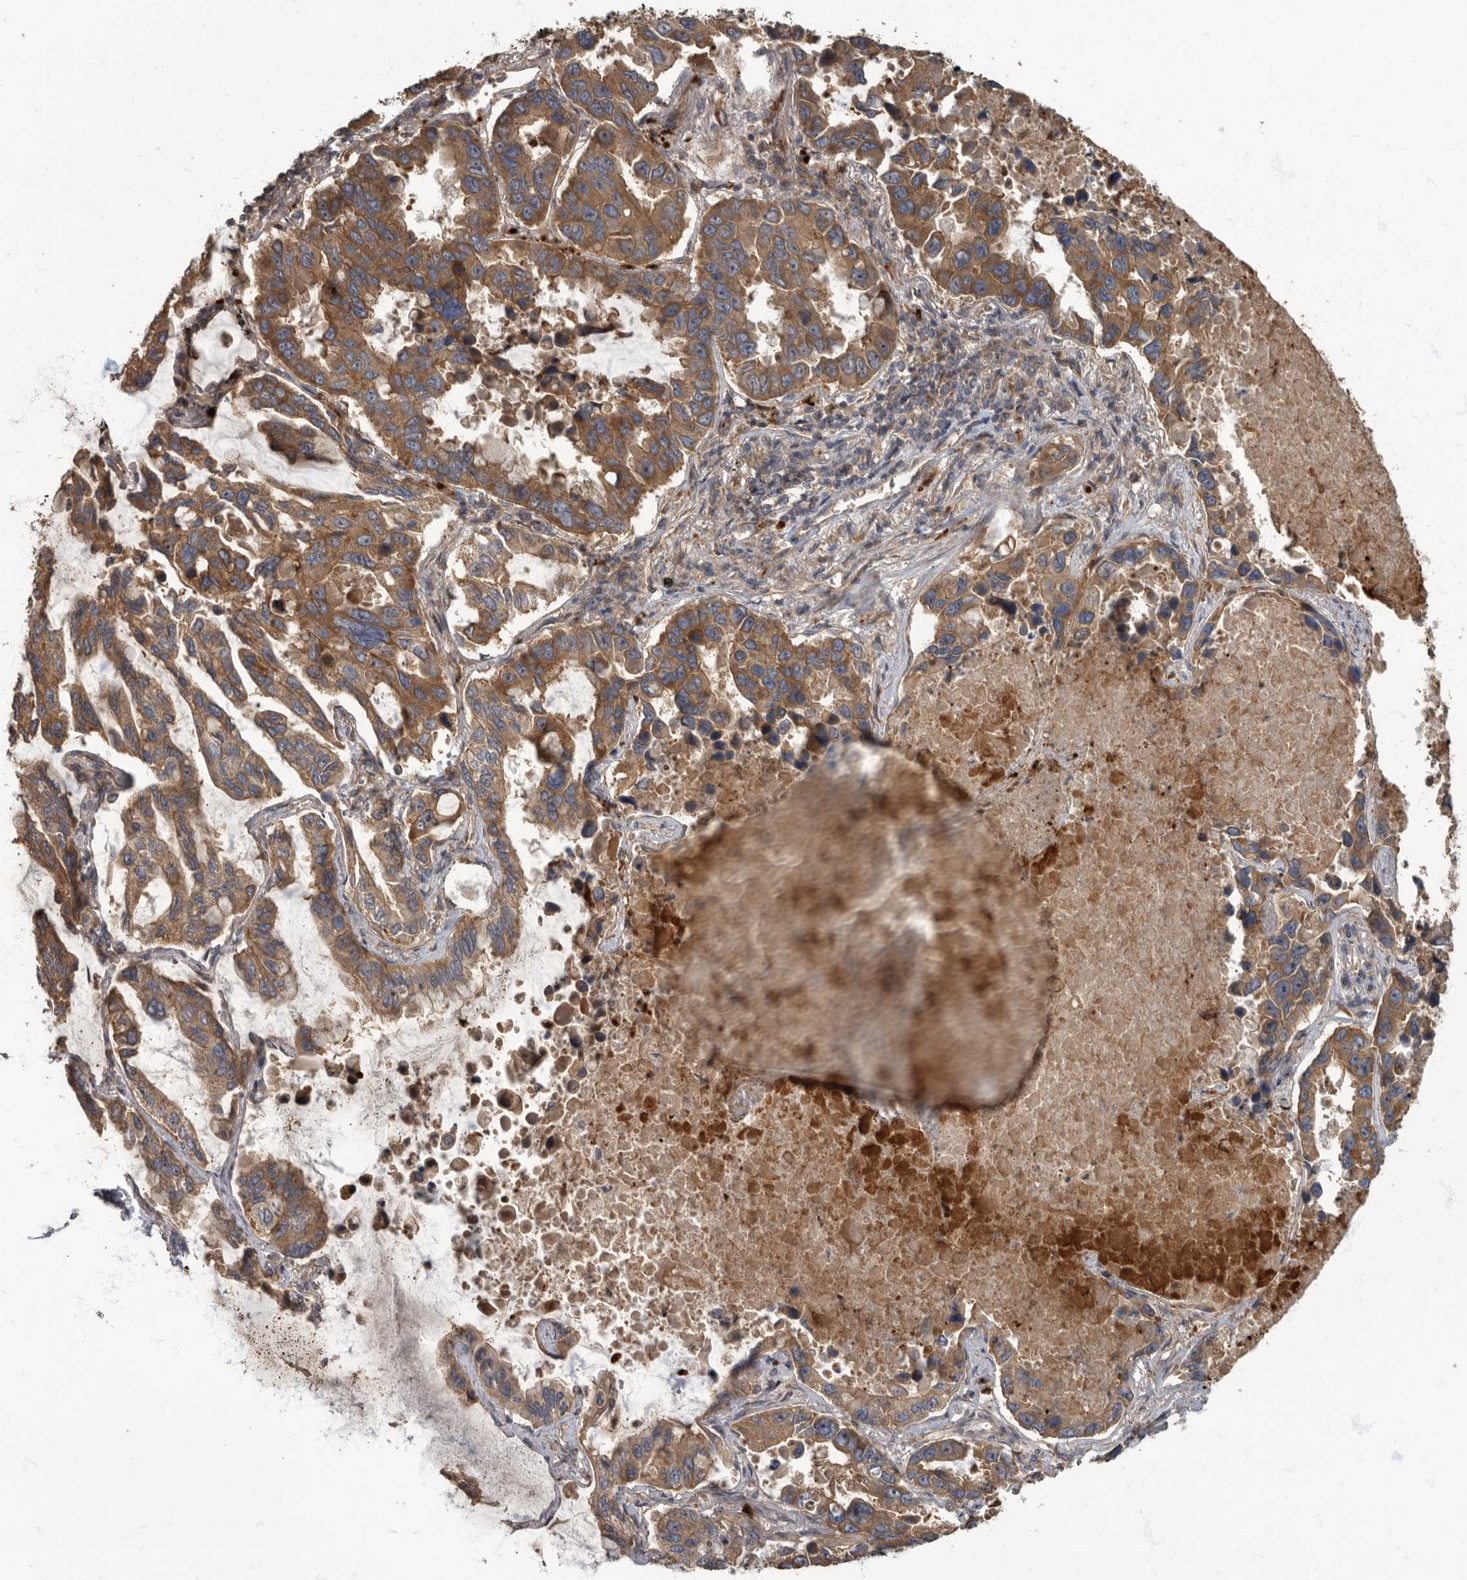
{"staining": {"intensity": "strong", "quantity": ">75%", "location": "cytoplasmic/membranous"}, "tissue": "lung cancer", "cell_type": "Tumor cells", "image_type": "cancer", "snomed": [{"axis": "morphology", "description": "Adenocarcinoma, NOS"}, {"axis": "topography", "description": "Lung"}], "caption": "Protein expression analysis of lung cancer (adenocarcinoma) exhibits strong cytoplasmic/membranous staining in approximately >75% of tumor cells. (Brightfield microscopy of DAB IHC at high magnification).", "gene": "DAAM1", "patient": {"sex": "male", "age": 64}}